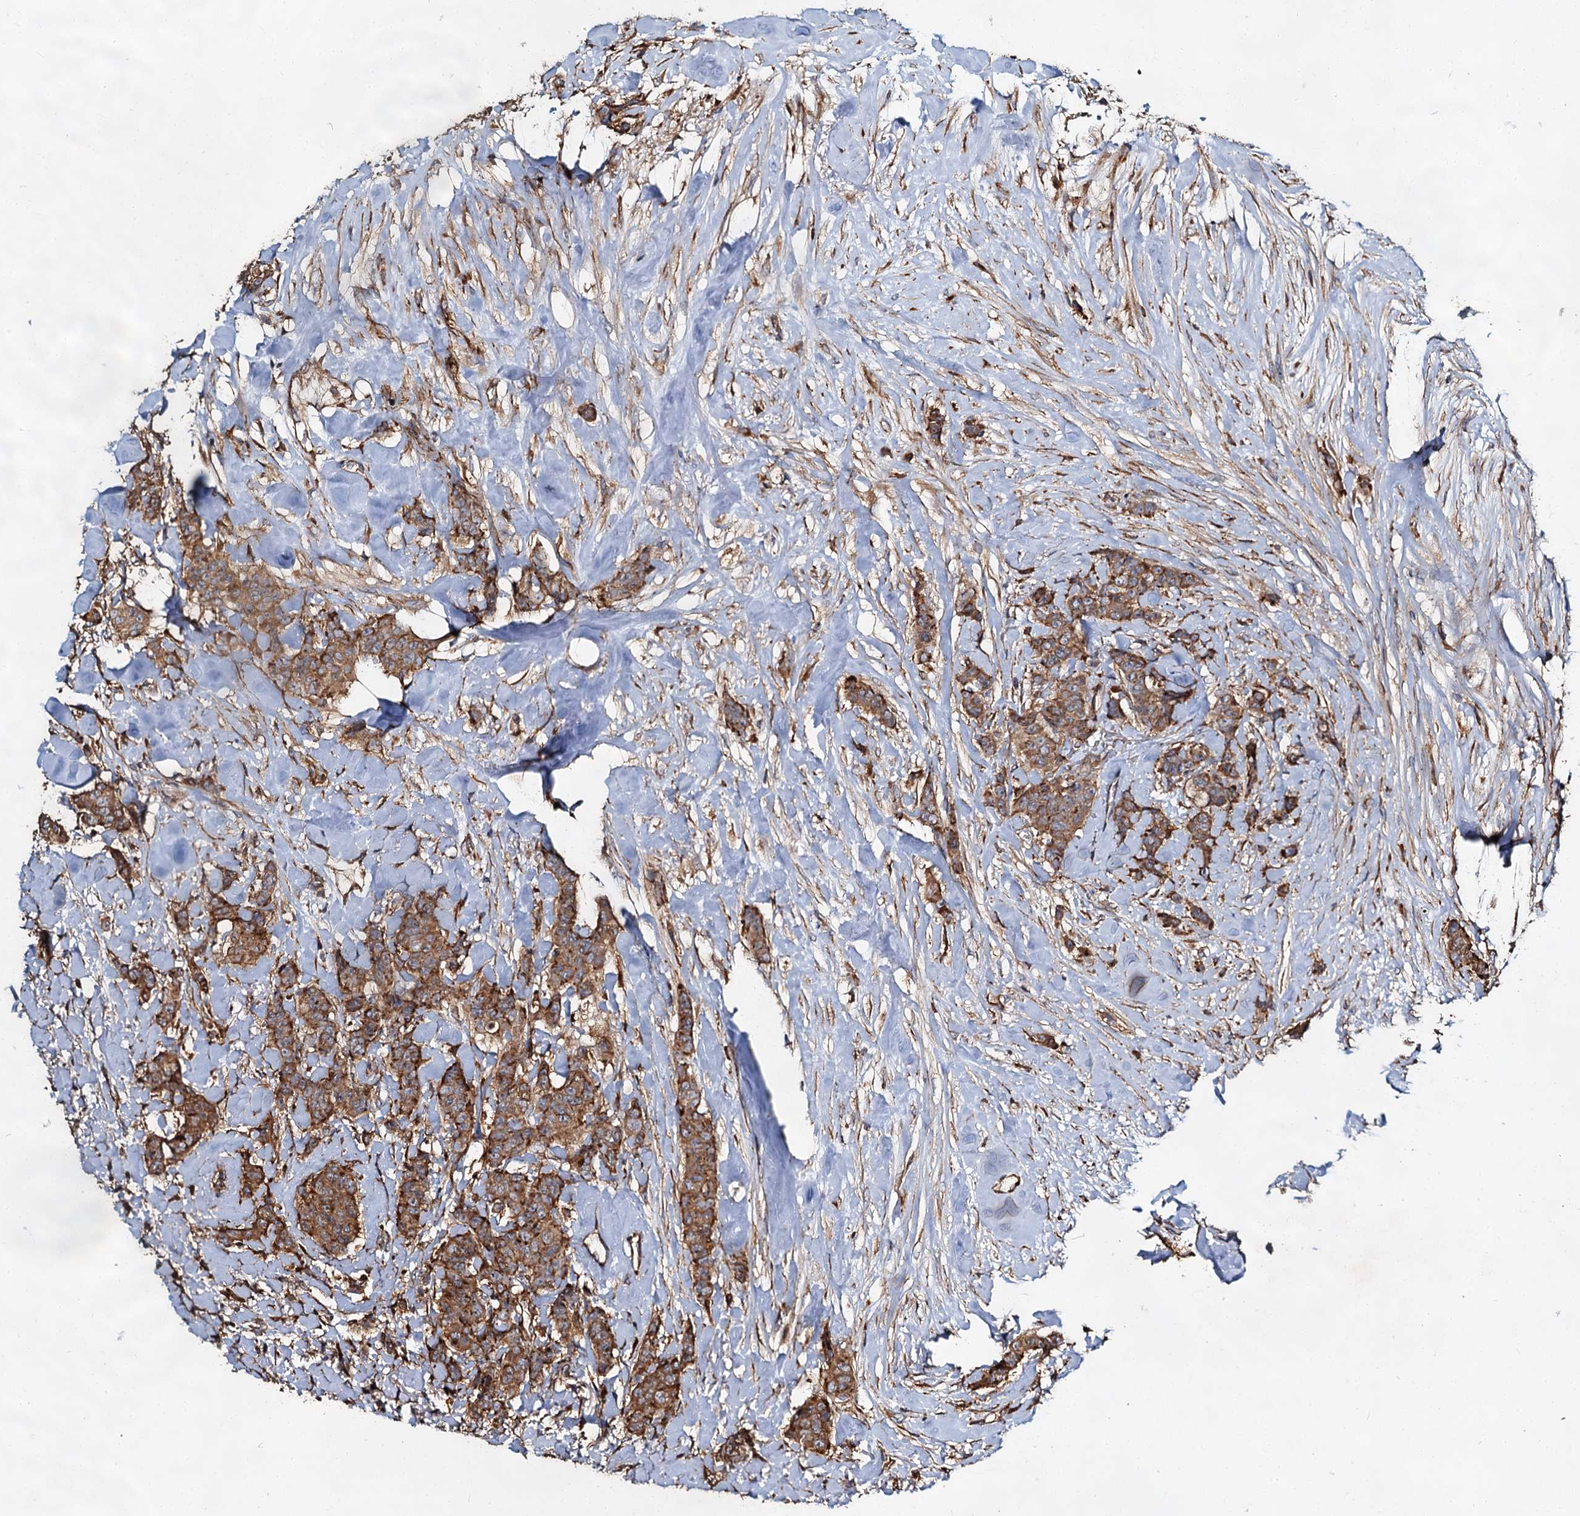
{"staining": {"intensity": "moderate", "quantity": ">75%", "location": "cytoplasmic/membranous"}, "tissue": "breast cancer", "cell_type": "Tumor cells", "image_type": "cancer", "snomed": [{"axis": "morphology", "description": "Duct carcinoma"}, {"axis": "topography", "description": "Breast"}], "caption": "Immunohistochemistry (IHC) photomicrograph of human intraductal carcinoma (breast) stained for a protein (brown), which displays medium levels of moderate cytoplasmic/membranous positivity in approximately >75% of tumor cells.", "gene": "WDR73", "patient": {"sex": "female", "age": 40}}